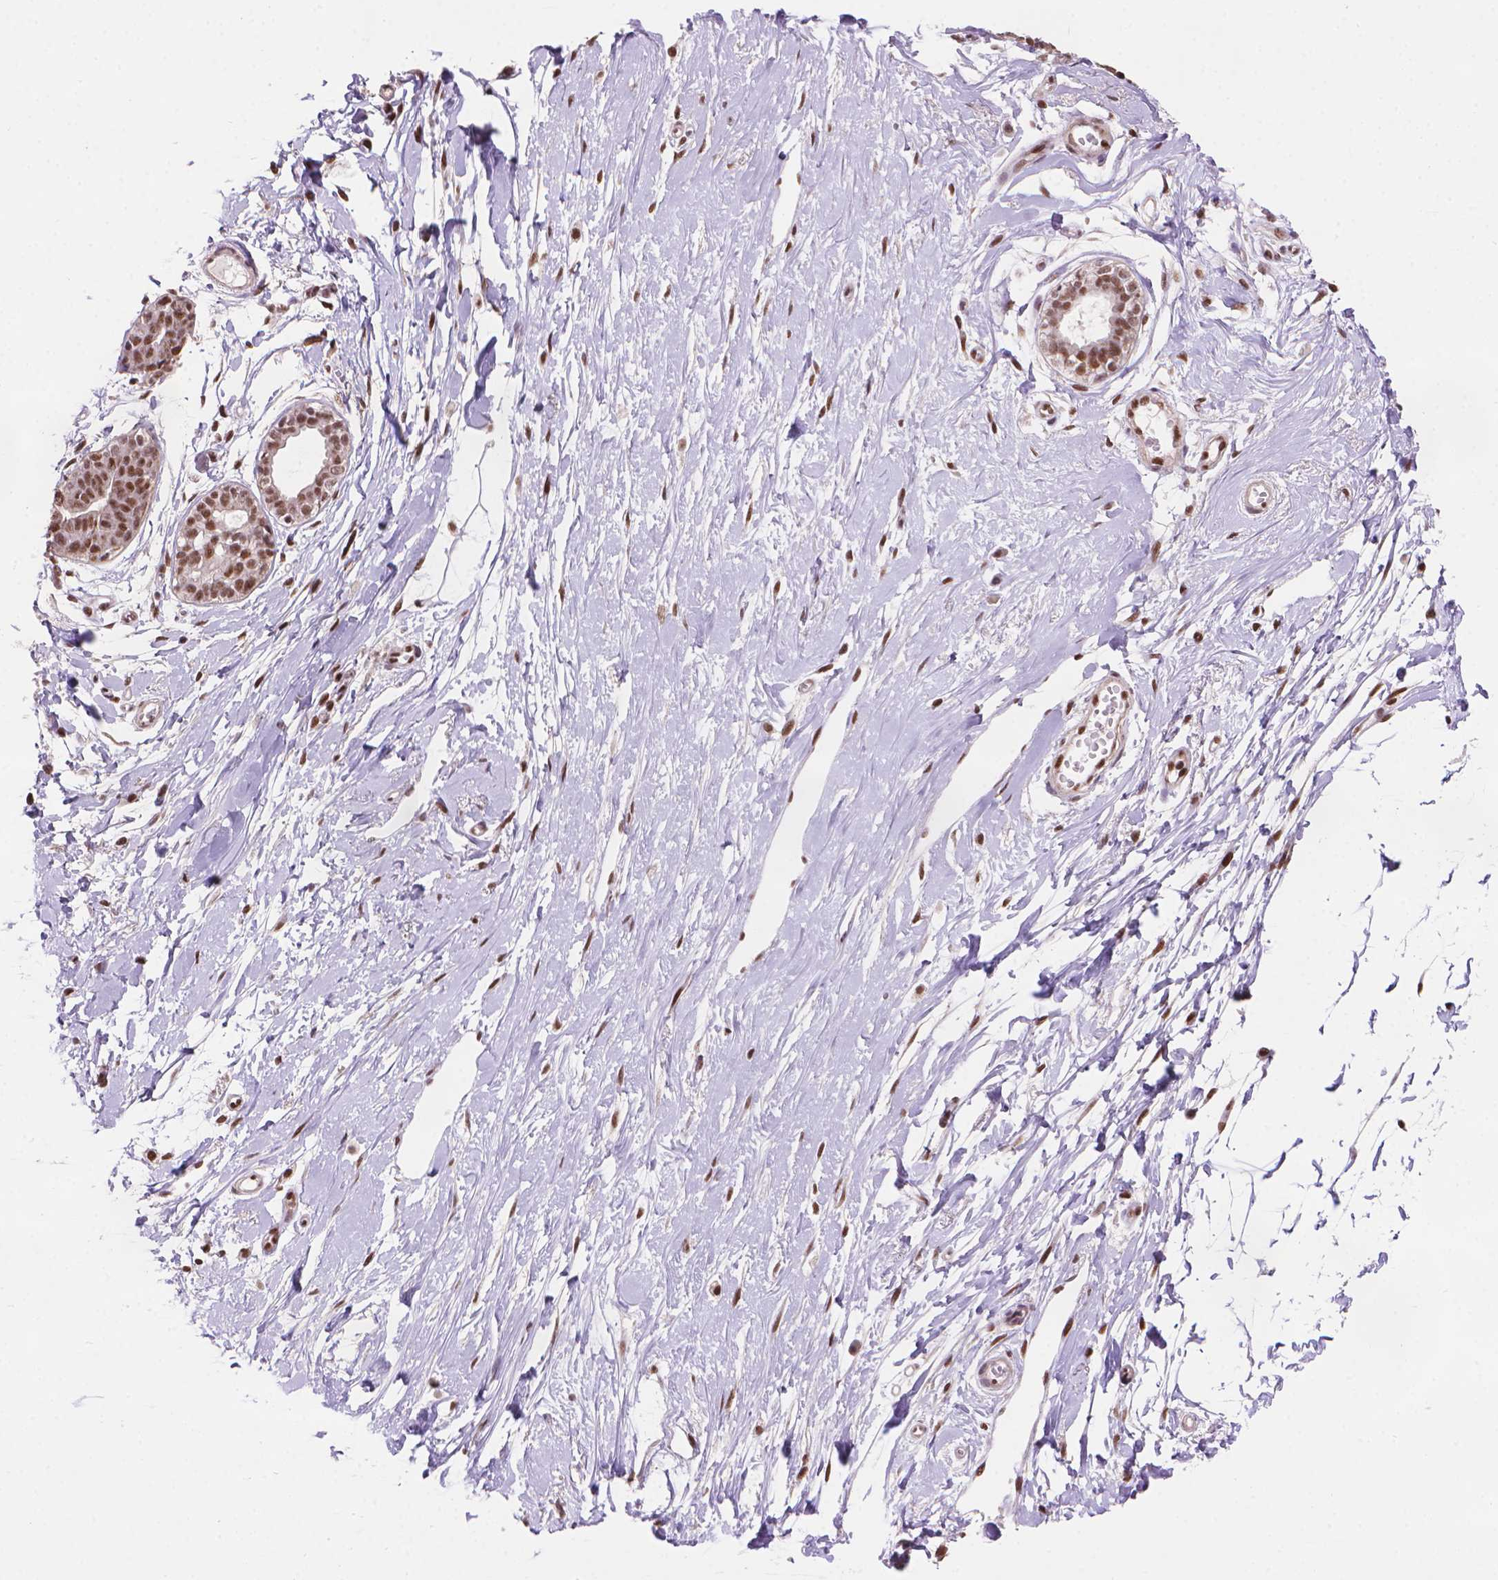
{"staining": {"intensity": "negative", "quantity": "none", "location": "none"}, "tissue": "breast", "cell_type": "Adipocytes", "image_type": "normal", "snomed": [{"axis": "morphology", "description": "Normal tissue, NOS"}, {"axis": "topography", "description": "Breast"}], "caption": "A high-resolution image shows immunohistochemistry staining of normal breast, which displays no significant staining in adipocytes. Nuclei are stained in blue.", "gene": "UBN1", "patient": {"sex": "female", "age": 49}}